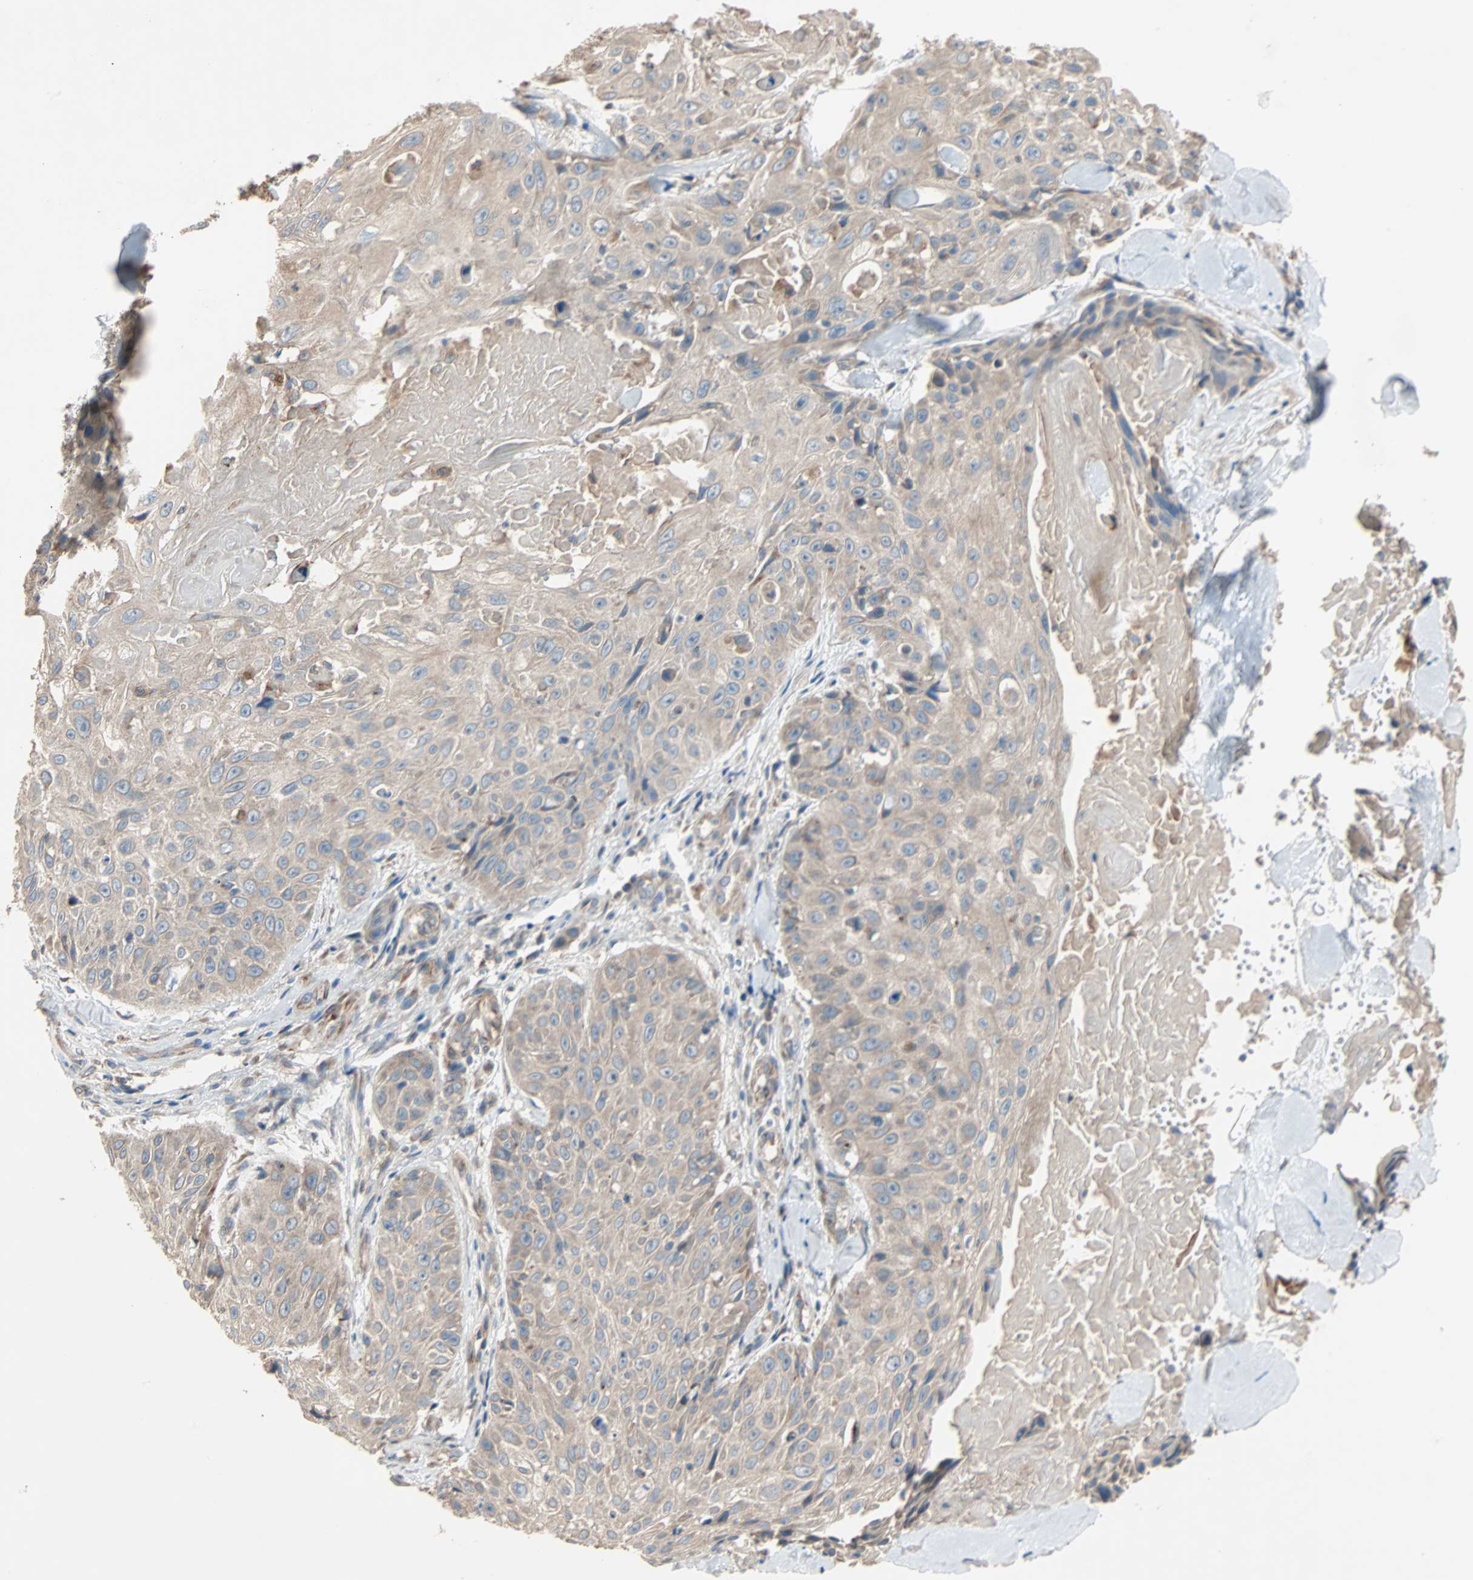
{"staining": {"intensity": "weak", "quantity": ">75%", "location": "cytoplasmic/membranous"}, "tissue": "skin cancer", "cell_type": "Tumor cells", "image_type": "cancer", "snomed": [{"axis": "morphology", "description": "Squamous cell carcinoma, NOS"}, {"axis": "topography", "description": "Skin"}], "caption": "This image displays skin squamous cell carcinoma stained with immunohistochemistry (IHC) to label a protein in brown. The cytoplasmic/membranous of tumor cells show weak positivity for the protein. Nuclei are counter-stained blue.", "gene": "XYLT1", "patient": {"sex": "male", "age": 86}}